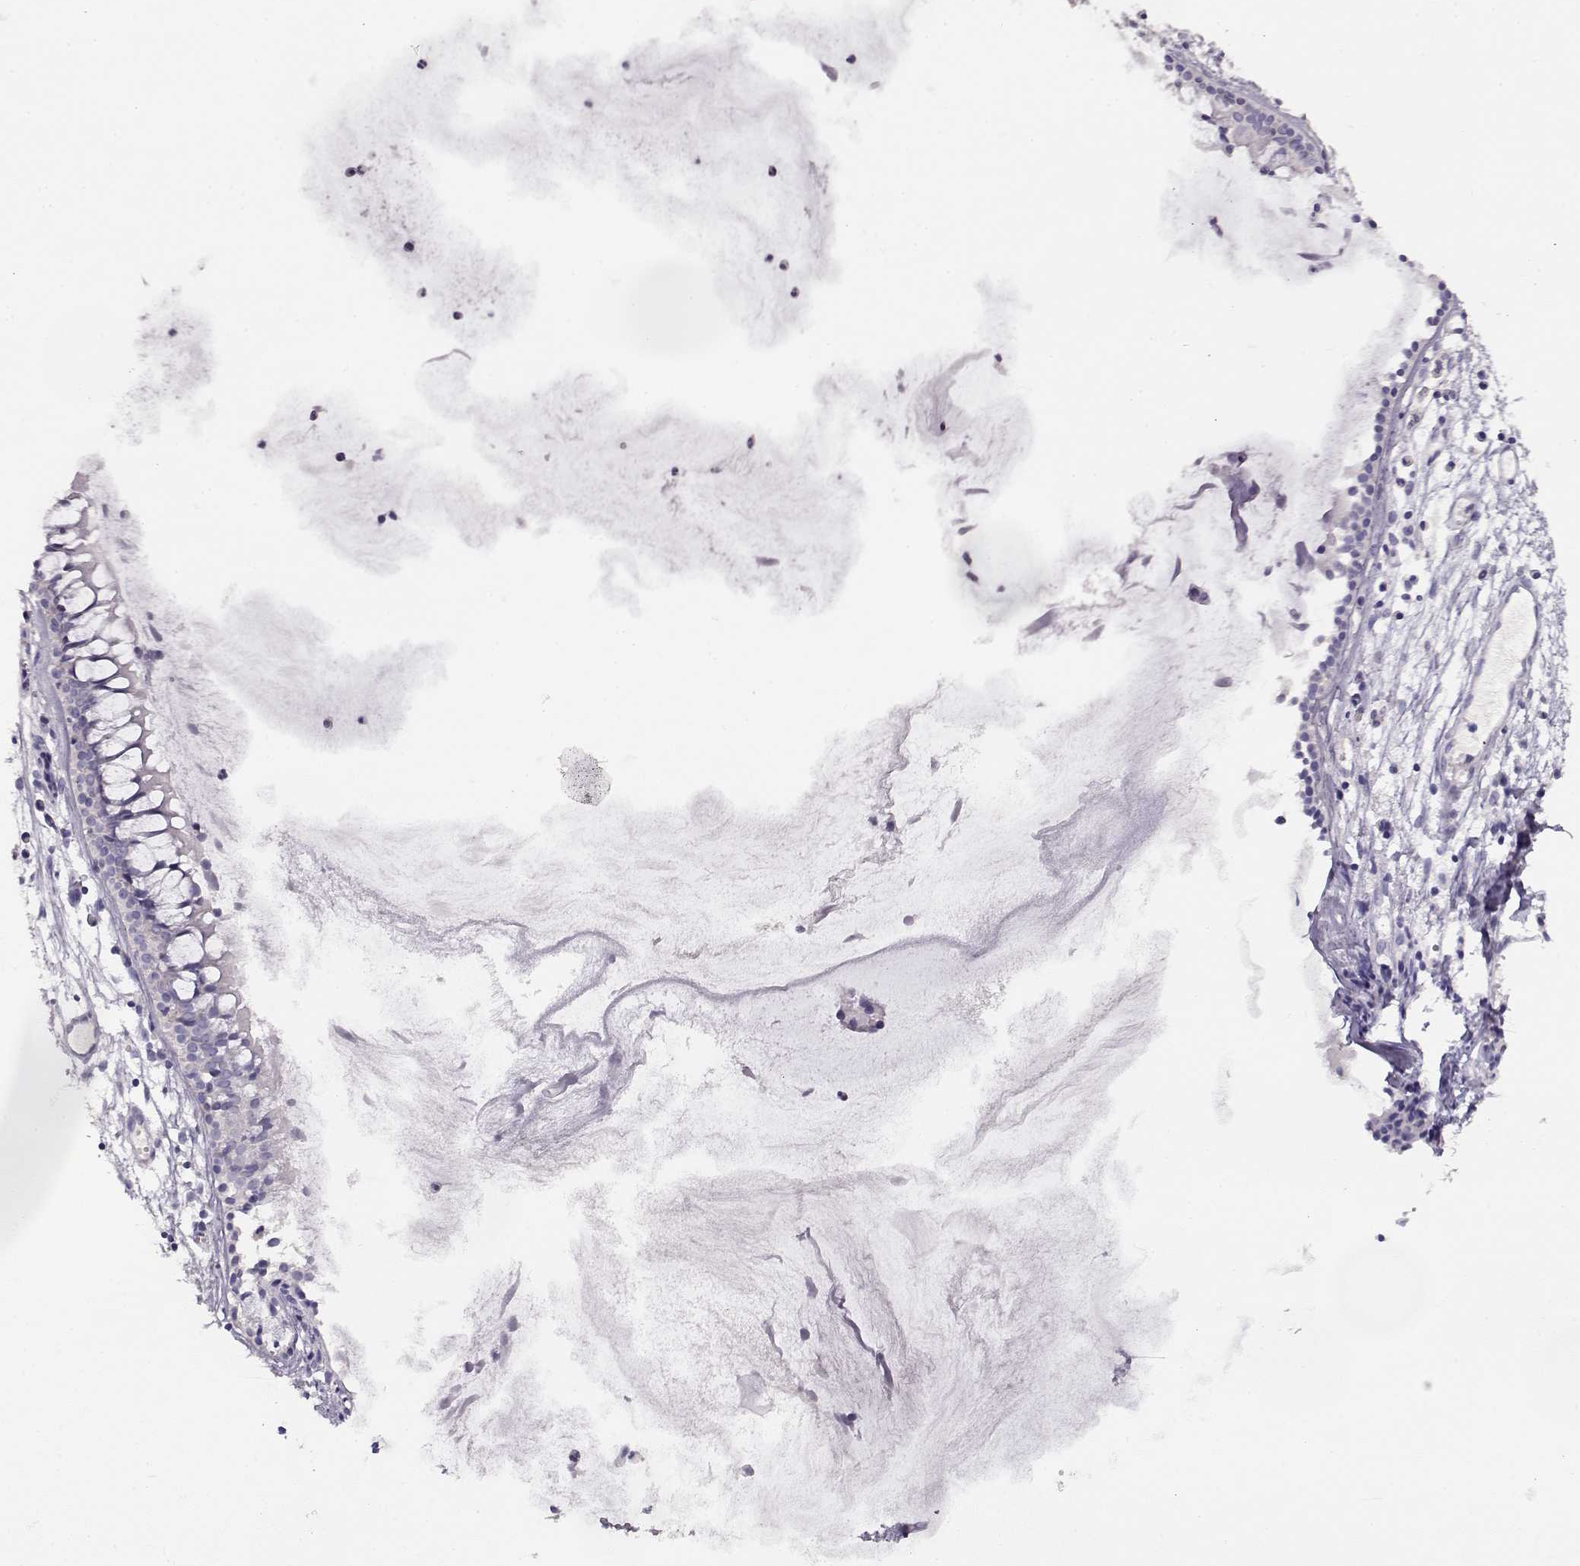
{"staining": {"intensity": "negative", "quantity": "none", "location": "none"}, "tissue": "nasopharynx", "cell_type": "Respiratory epithelial cells", "image_type": "normal", "snomed": [{"axis": "morphology", "description": "Normal tissue, NOS"}, {"axis": "topography", "description": "Nasopharynx"}], "caption": "Immunohistochemistry photomicrograph of normal human nasopharynx stained for a protein (brown), which displays no expression in respiratory epithelial cells. (Stains: DAB (3,3'-diaminobenzidine) immunohistochemistry (IHC) with hematoxylin counter stain, Microscopy: brightfield microscopy at high magnification).", "gene": "NDRG4", "patient": {"sex": "male", "age": 31}}